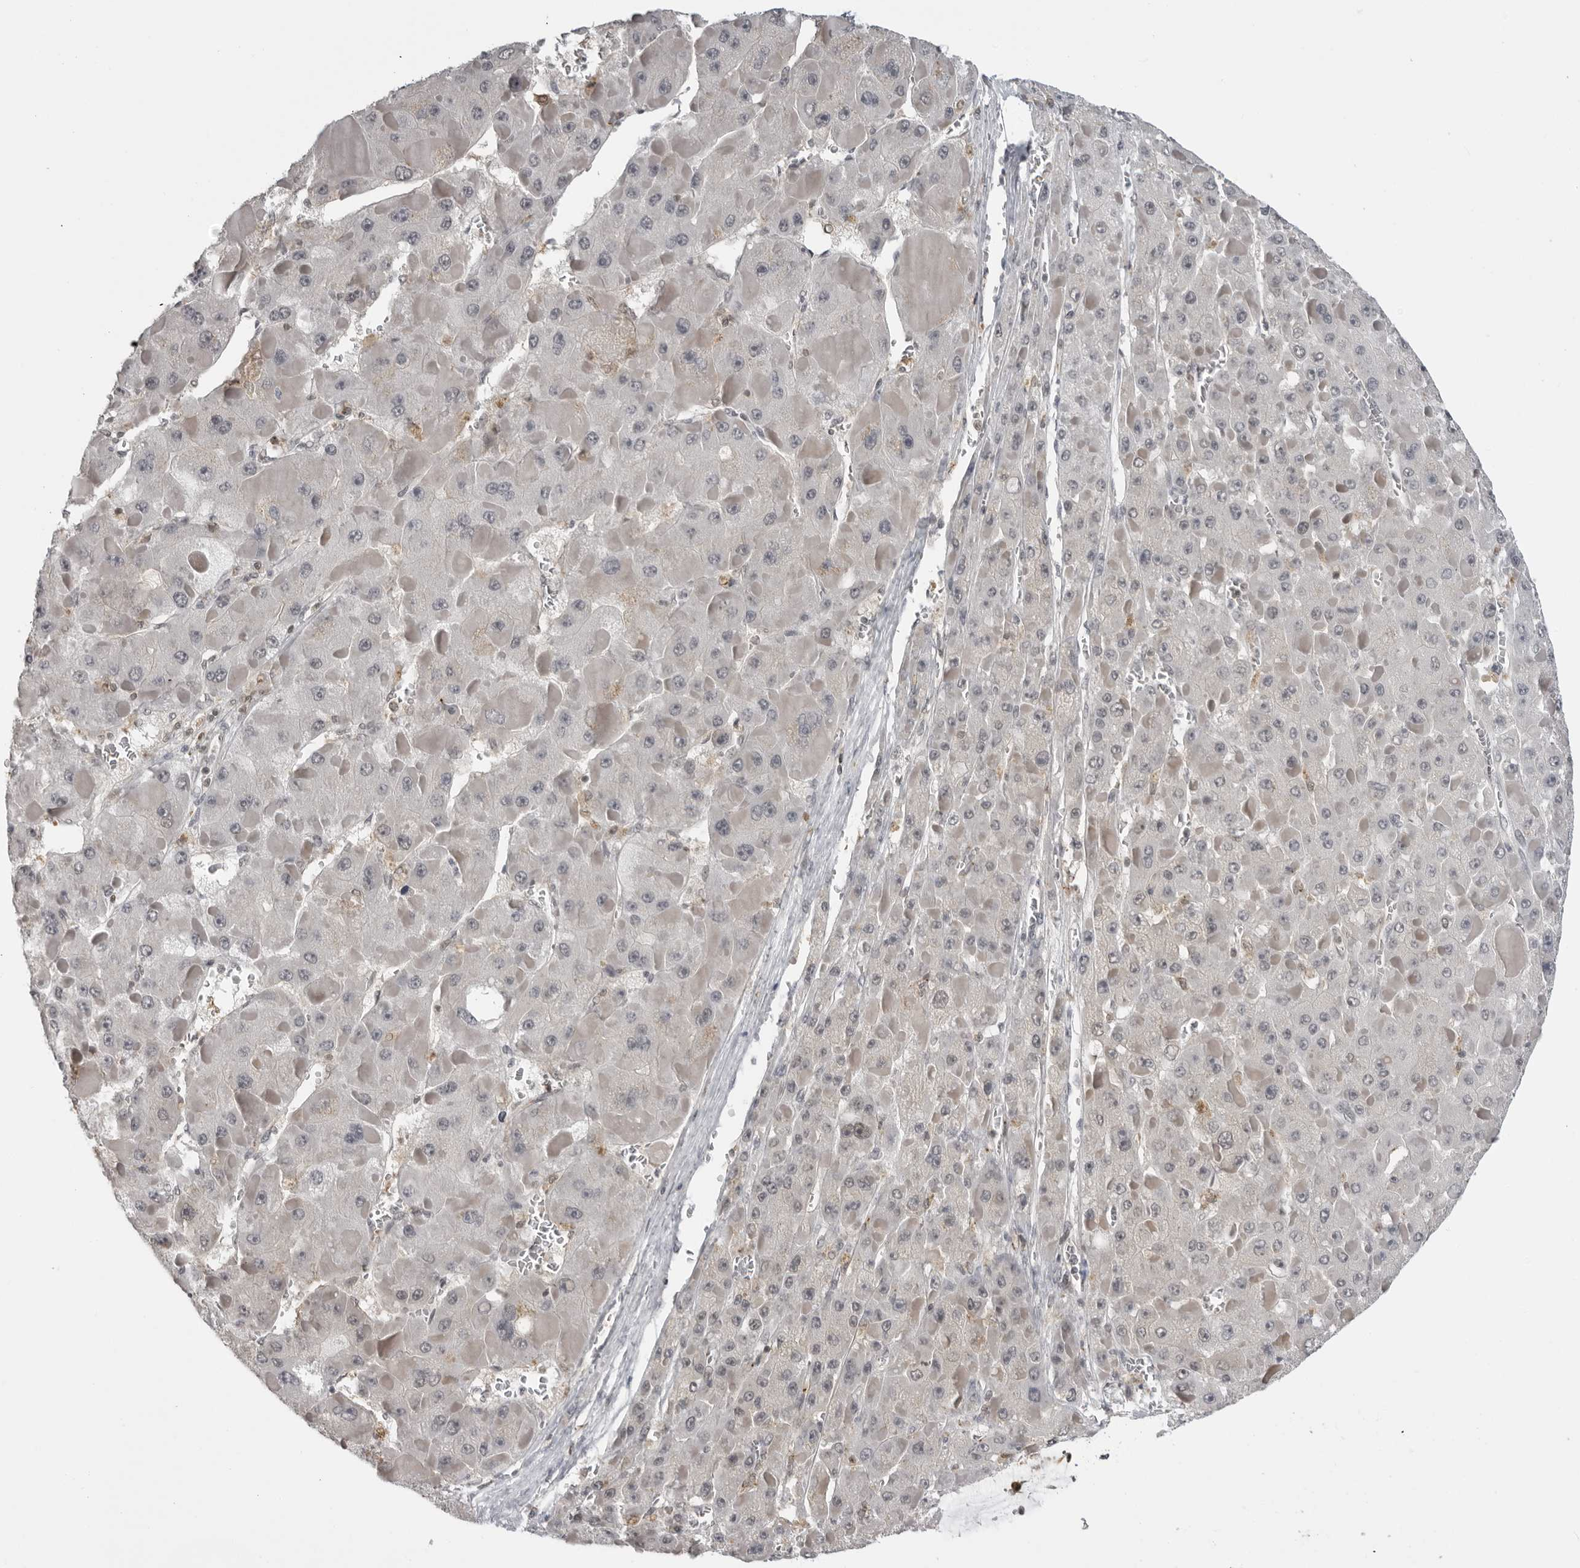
{"staining": {"intensity": "negative", "quantity": "none", "location": "none"}, "tissue": "liver cancer", "cell_type": "Tumor cells", "image_type": "cancer", "snomed": [{"axis": "morphology", "description": "Carcinoma, Hepatocellular, NOS"}, {"axis": "topography", "description": "Liver"}], "caption": "Immunohistochemistry (IHC) photomicrograph of human liver cancer (hepatocellular carcinoma) stained for a protein (brown), which demonstrates no staining in tumor cells.", "gene": "PDCL3", "patient": {"sex": "female", "age": 73}}